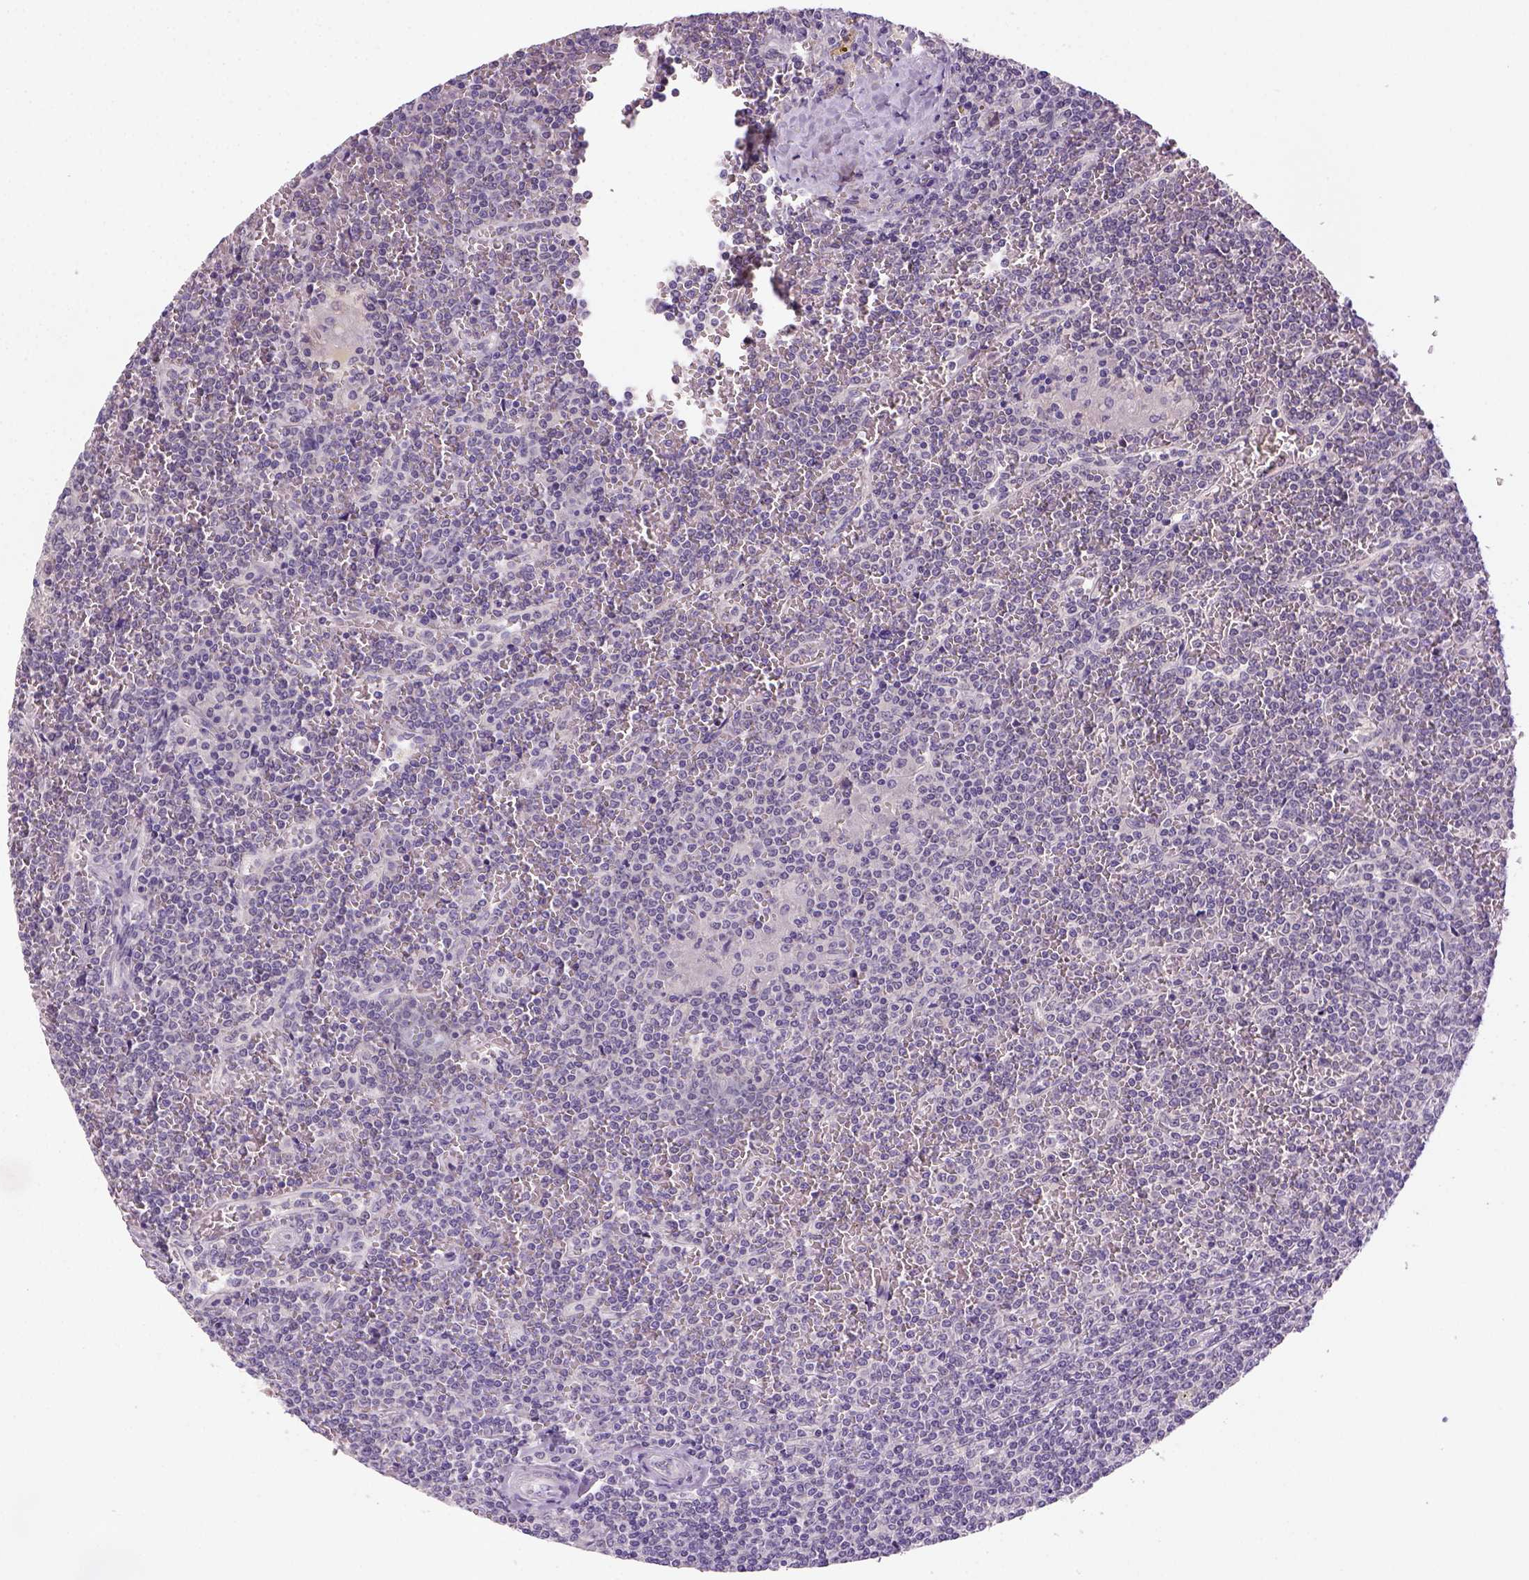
{"staining": {"intensity": "negative", "quantity": "none", "location": "none"}, "tissue": "lymphoma", "cell_type": "Tumor cells", "image_type": "cancer", "snomed": [{"axis": "morphology", "description": "Malignant lymphoma, non-Hodgkin's type, Low grade"}, {"axis": "topography", "description": "Spleen"}], "caption": "The histopathology image exhibits no staining of tumor cells in lymphoma.", "gene": "NLGN2", "patient": {"sex": "female", "age": 19}}